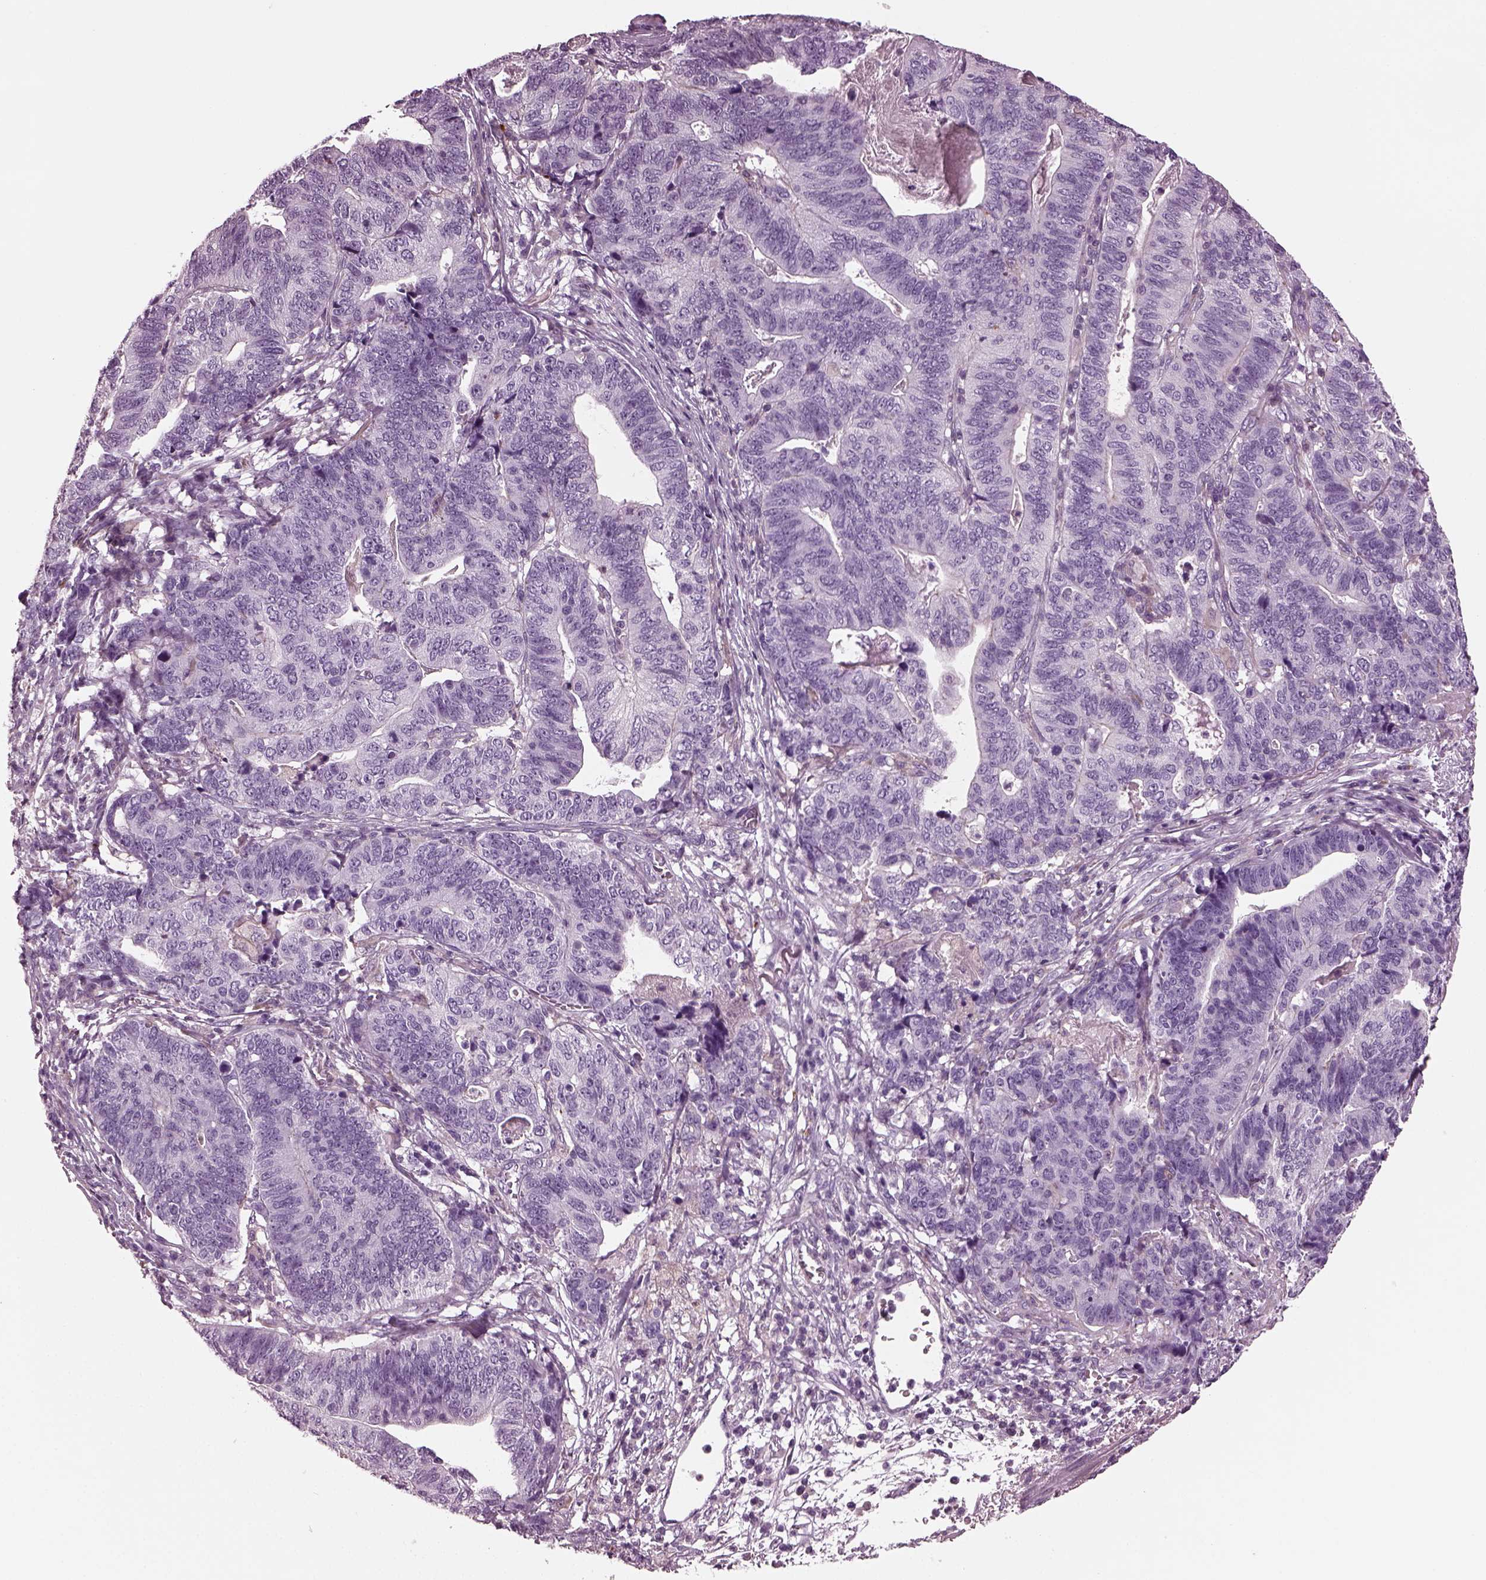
{"staining": {"intensity": "negative", "quantity": "none", "location": "none"}, "tissue": "stomach cancer", "cell_type": "Tumor cells", "image_type": "cancer", "snomed": [{"axis": "morphology", "description": "Adenocarcinoma, NOS"}, {"axis": "topography", "description": "Stomach, upper"}], "caption": "This is an immunohistochemistry (IHC) micrograph of stomach adenocarcinoma. There is no expression in tumor cells.", "gene": "GDF11", "patient": {"sex": "female", "age": 67}}